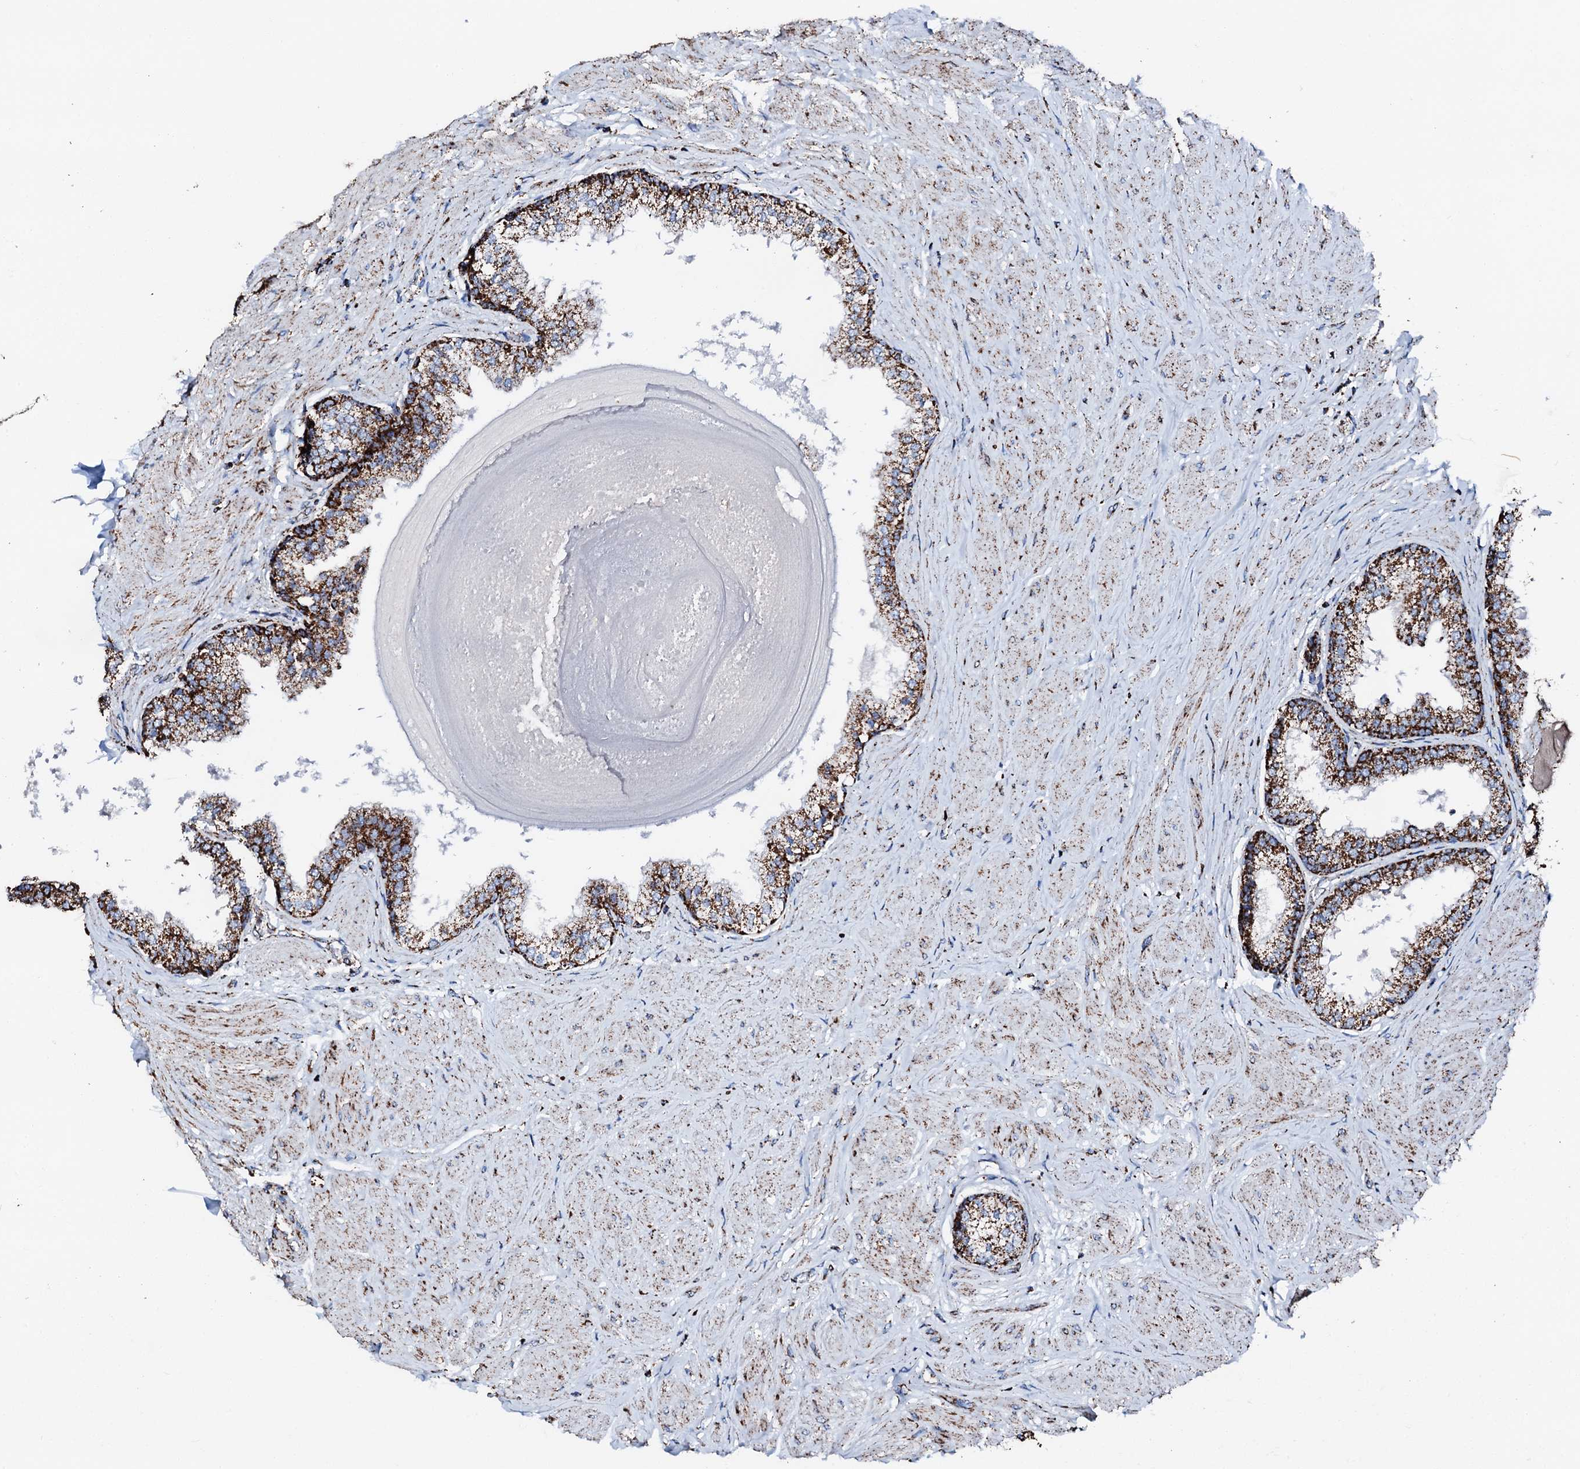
{"staining": {"intensity": "strong", "quantity": ">75%", "location": "cytoplasmic/membranous"}, "tissue": "prostate", "cell_type": "Glandular cells", "image_type": "normal", "snomed": [{"axis": "morphology", "description": "Normal tissue, NOS"}, {"axis": "topography", "description": "Prostate"}], "caption": "Protein staining of normal prostate exhibits strong cytoplasmic/membranous positivity in approximately >75% of glandular cells. (DAB IHC, brown staining for protein, blue staining for nuclei).", "gene": "HADH", "patient": {"sex": "male", "age": 48}}